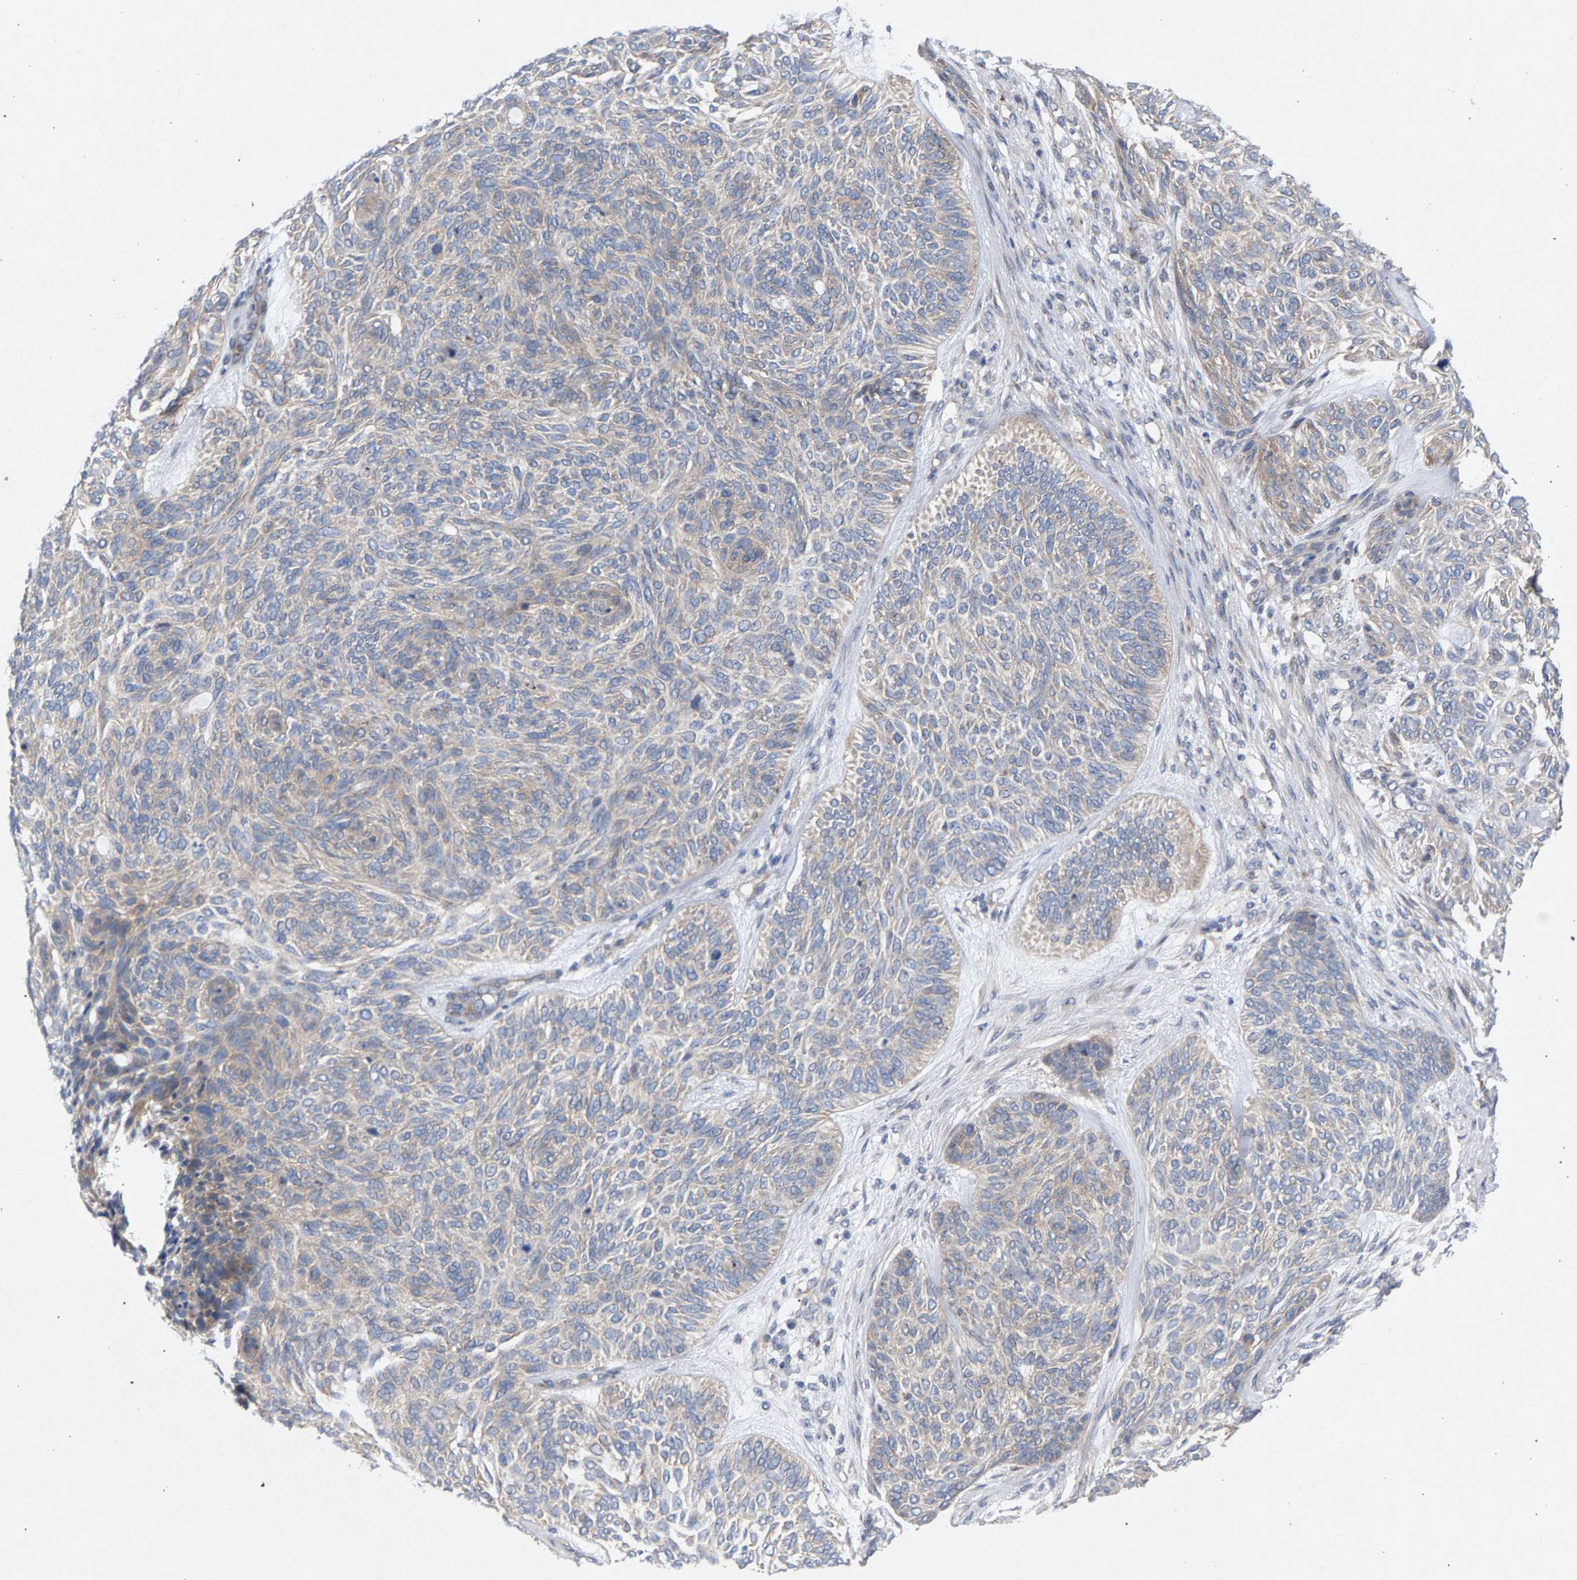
{"staining": {"intensity": "weak", "quantity": "<25%", "location": "cytoplasmic/membranous"}, "tissue": "skin cancer", "cell_type": "Tumor cells", "image_type": "cancer", "snomed": [{"axis": "morphology", "description": "Basal cell carcinoma"}, {"axis": "topography", "description": "Skin"}], "caption": "This is a micrograph of IHC staining of basal cell carcinoma (skin), which shows no expression in tumor cells.", "gene": "MAMDC2", "patient": {"sex": "male", "age": 55}}